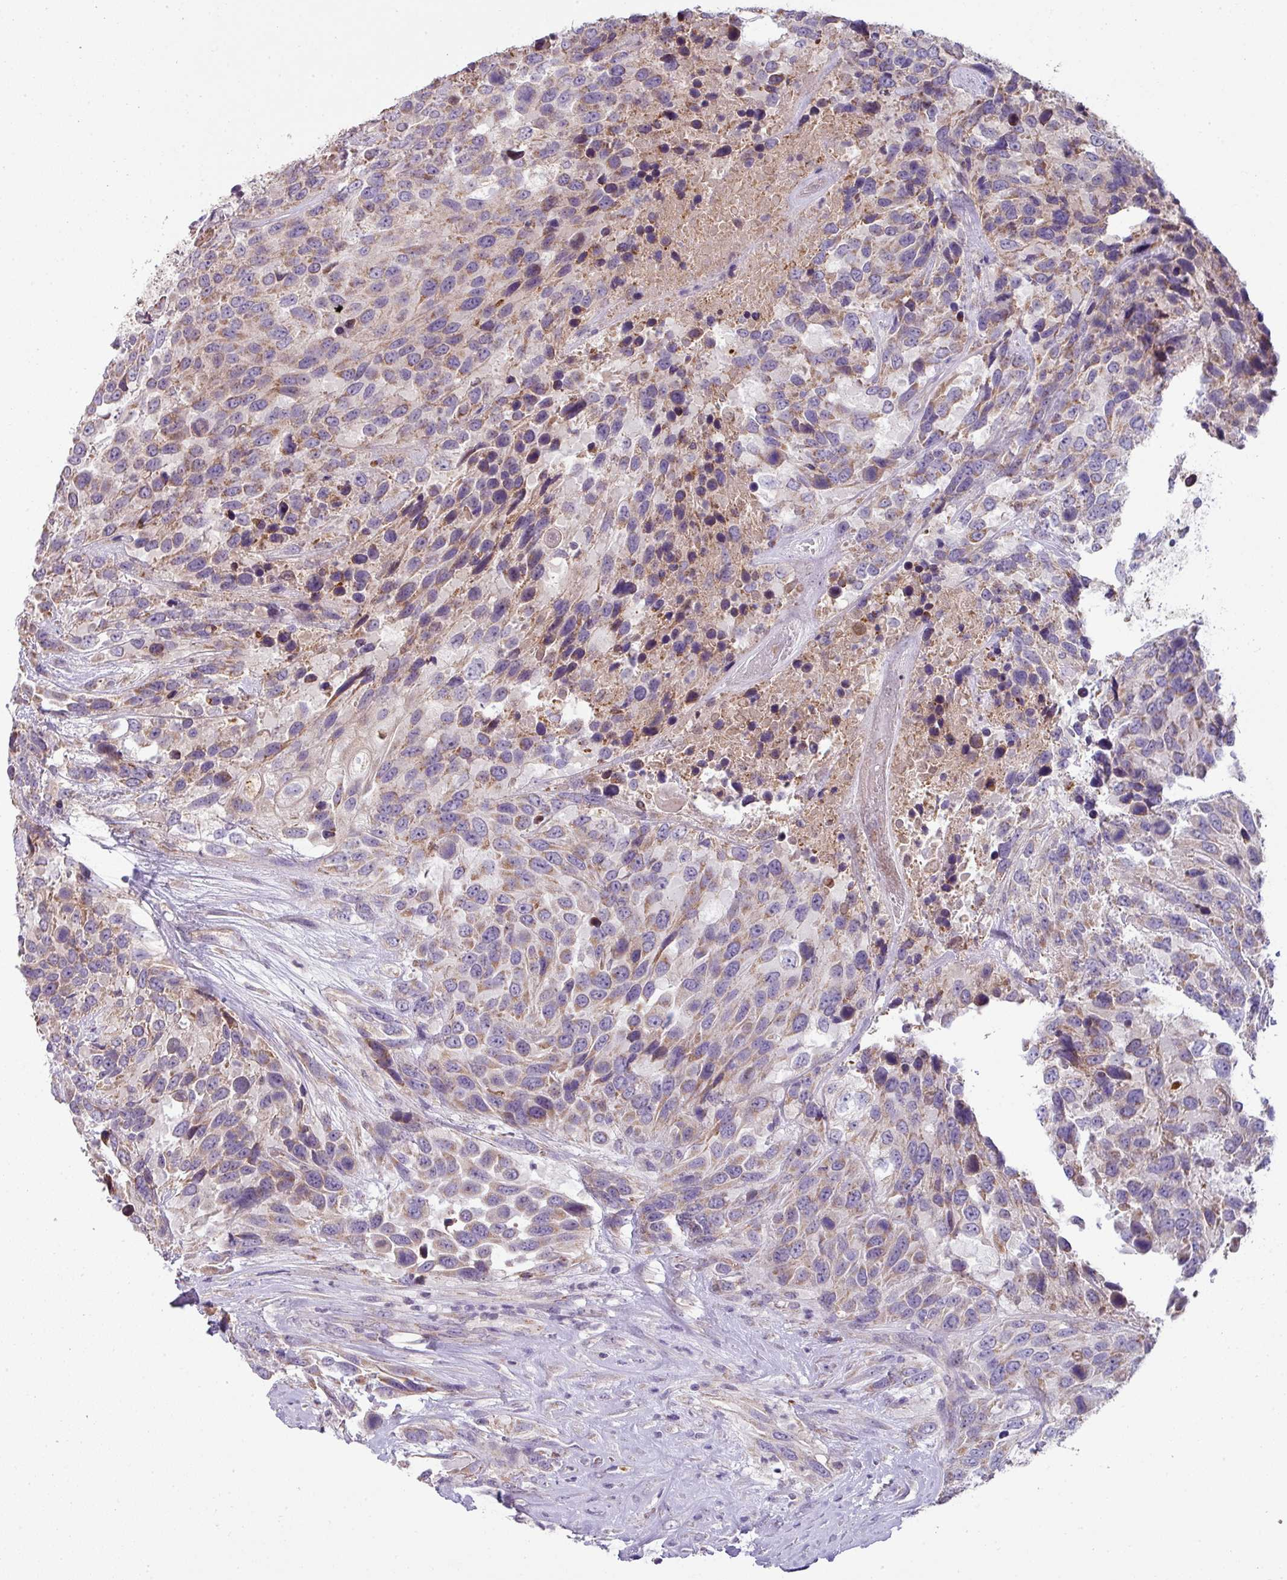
{"staining": {"intensity": "moderate", "quantity": "25%-75%", "location": "cytoplasmic/membranous"}, "tissue": "urothelial cancer", "cell_type": "Tumor cells", "image_type": "cancer", "snomed": [{"axis": "morphology", "description": "Urothelial carcinoma, High grade"}, {"axis": "topography", "description": "Urinary bladder"}], "caption": "Protein expression analysis of human urothelial cancer reveals moderate cytoplasmic/membranous expression in about 25%-75% of tumor cells.", "gene": "LRRC9", "patient": {"sex": "female", "age": 70}}